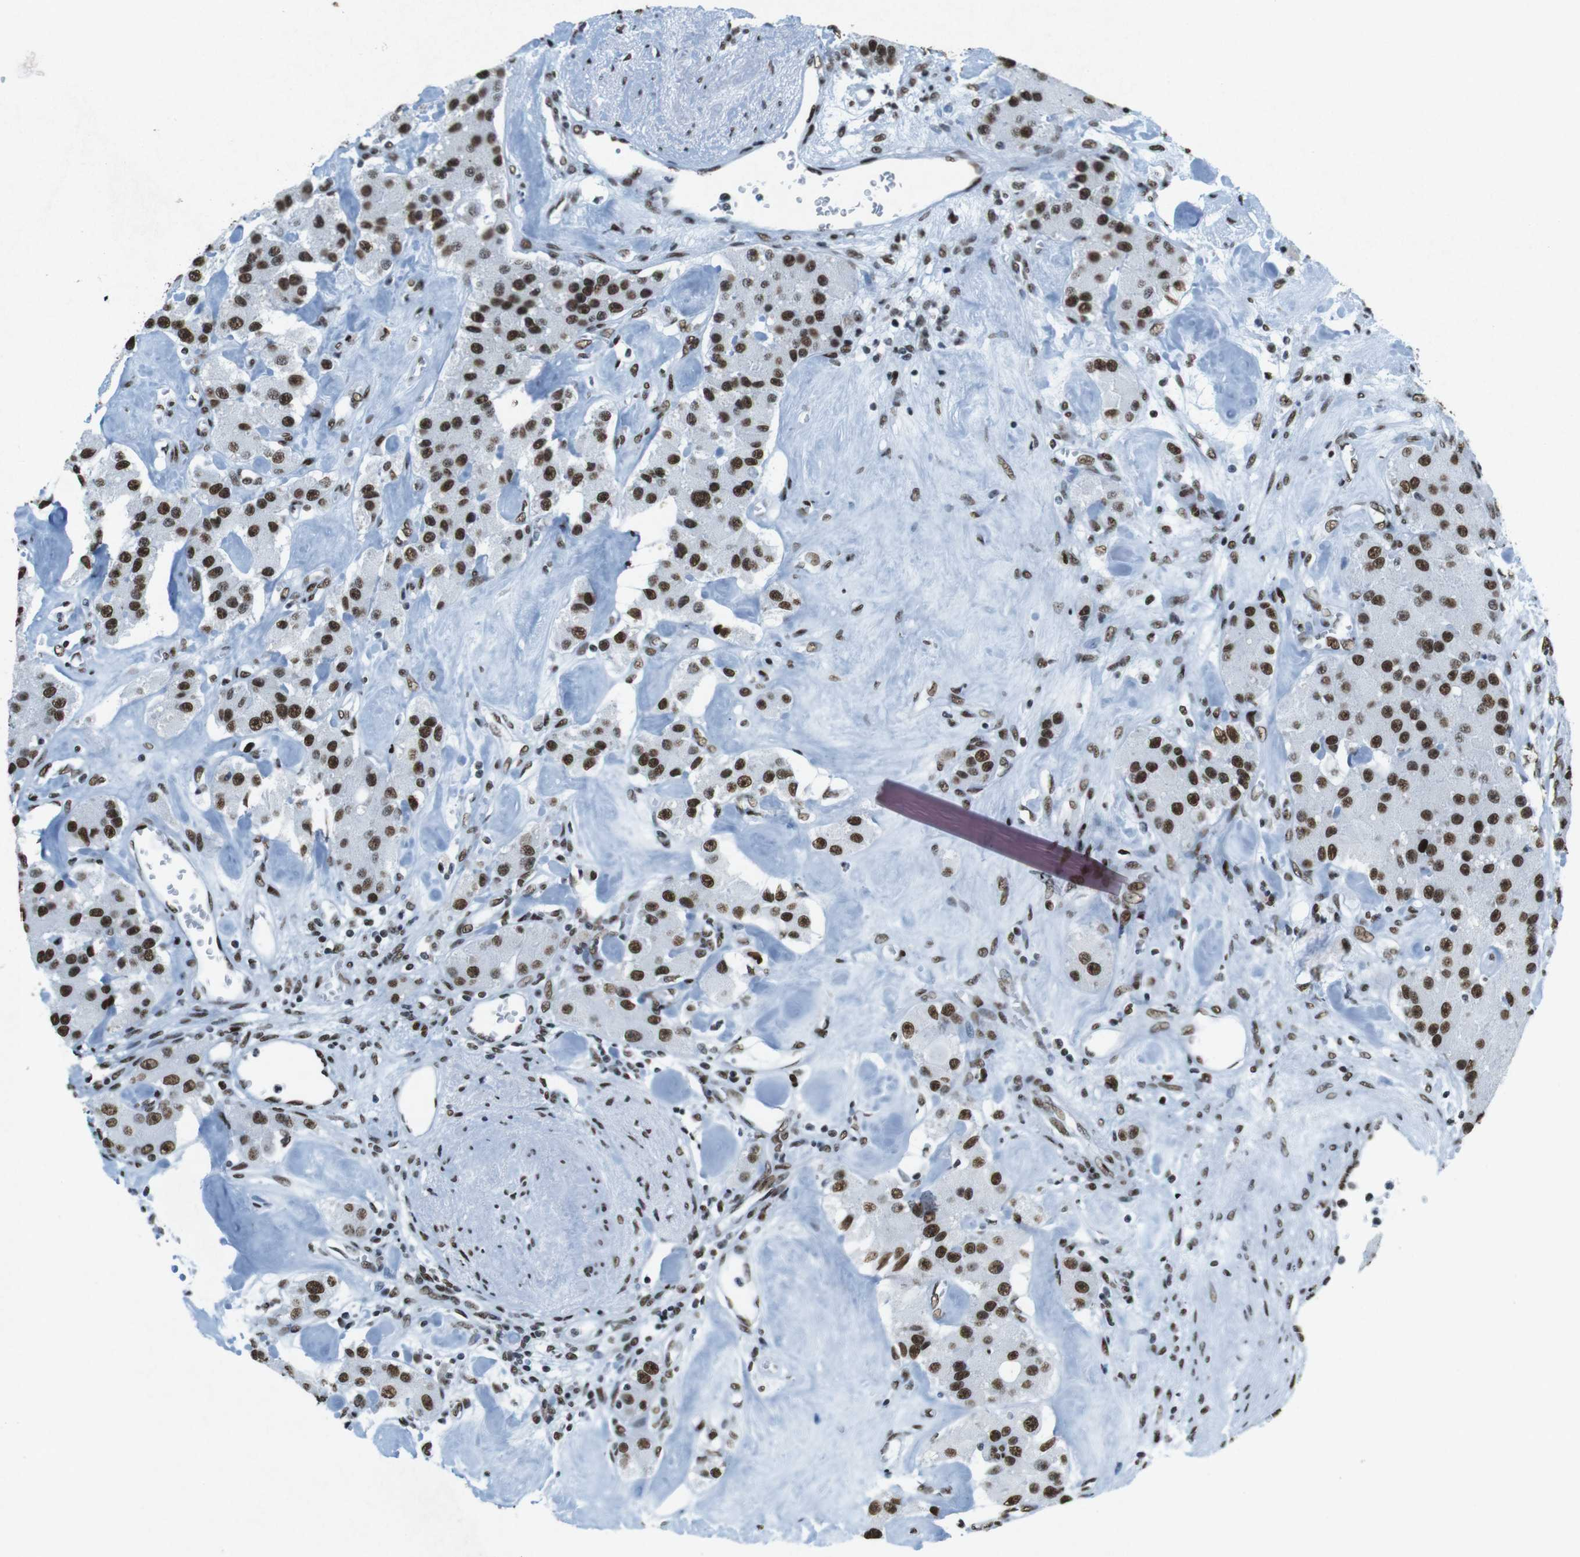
{"staining": {"intensity": "strong", "quantity": ">75%", "location": "nuclear"}, "tissue": "carcinoid", "cell_type": "Tumor cells", "image_type": "cancer", "snomed": [{"axis": "morphology", "description": "Carcinoid, malignant, NOS"}, {"axis": "topography", "description": "Pancreas"}], "caption": "Tumor cells exhibit high levels of strong nuclear expression in about >75% of cells in human carcinoid. (DAB IHC with brightfield microscopy, high magnification).", "gene": "CITED2", "patient": {"sex": "male", "age": 41}}